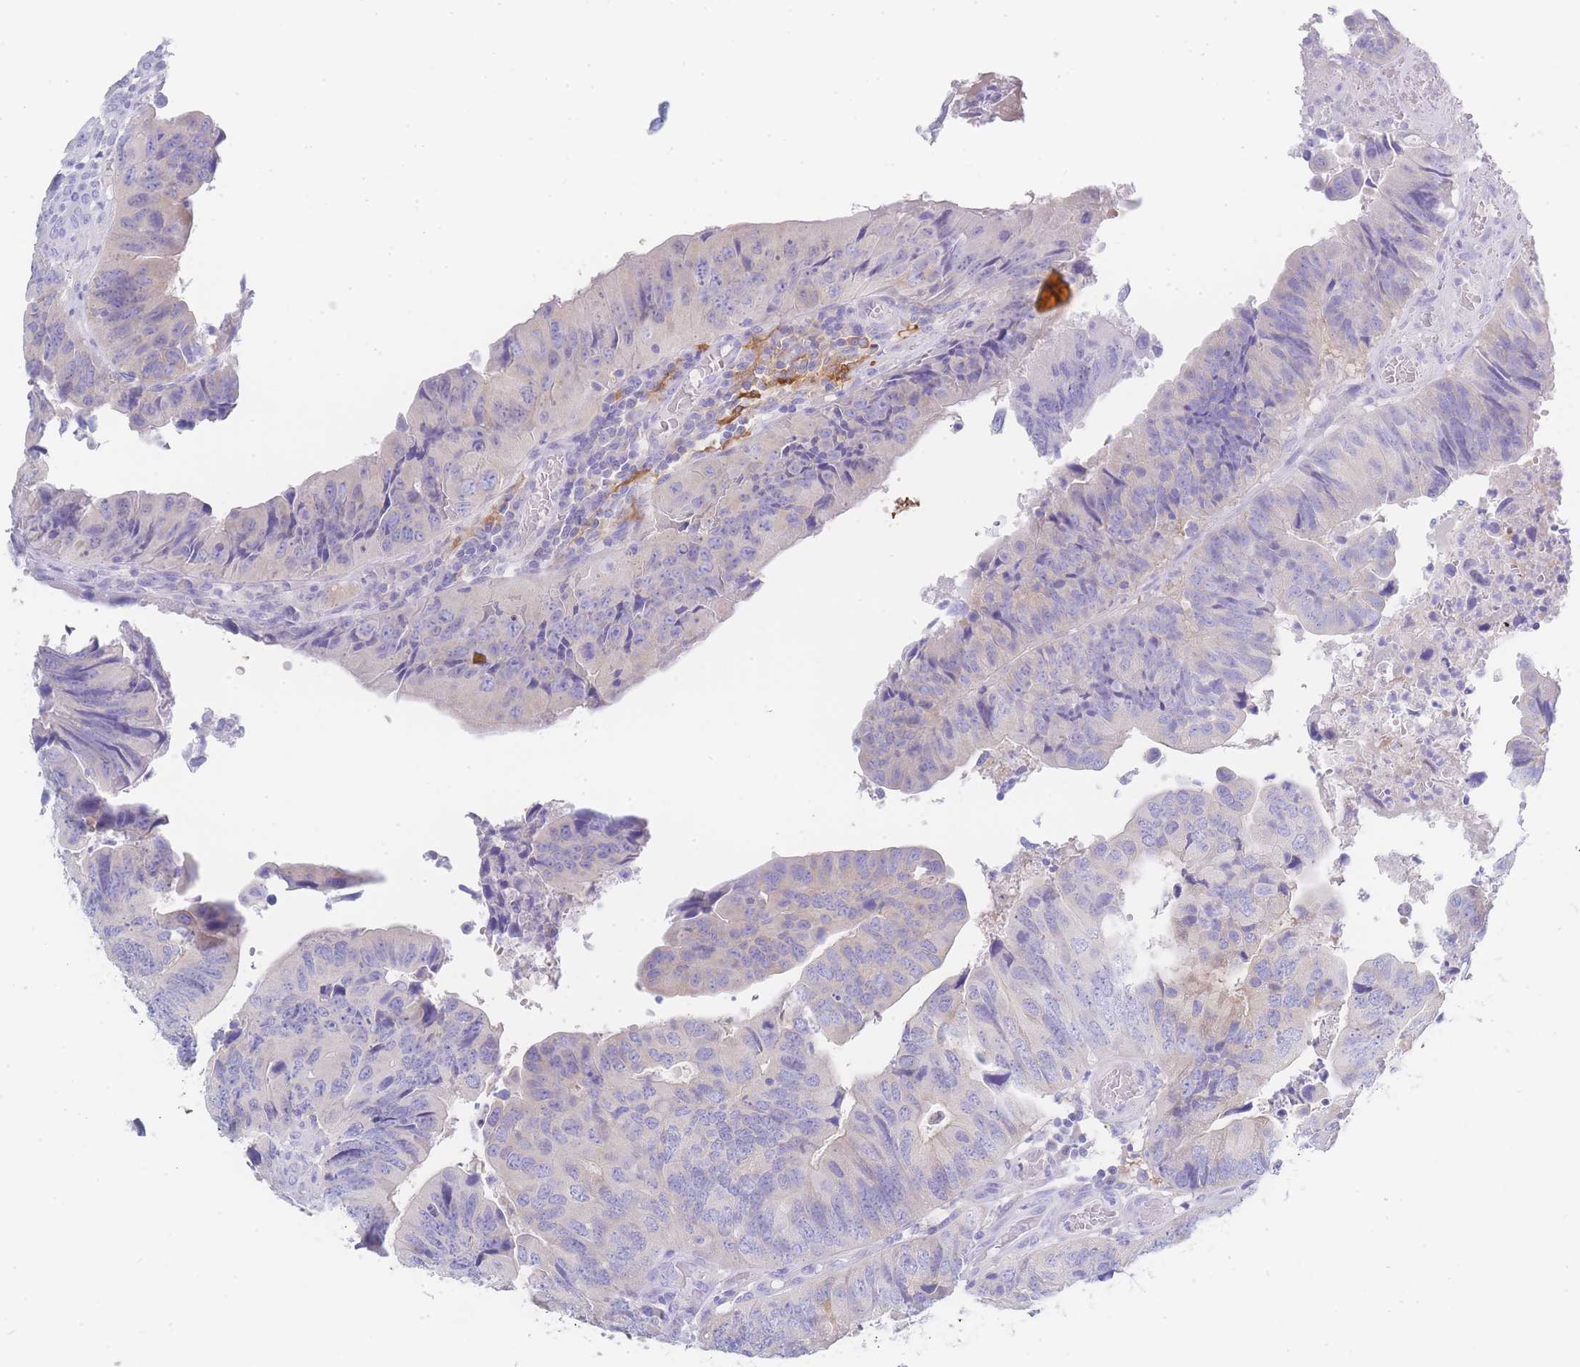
{"staining": {"intensity": "negative", "quantity": "none", "location": "none"}, "tissue": "colorectal cancer", "cell_type": "Tumor cells", "image_type": "cancer", "snomed": [{"axis": "morphology", "description": "Adenocarcinoma, NOS"}, {"axis": "topography", "description": "Colon"}], "caption": "Colorectal cancer was stained to show a protein in brown. There is no significant expression in tumor cells. (DAB (3,3'-diaminobenzidine) IHC, high magnification).", "gene": "LZTFL1", "patient": {"sex": "female", "age": 67}}